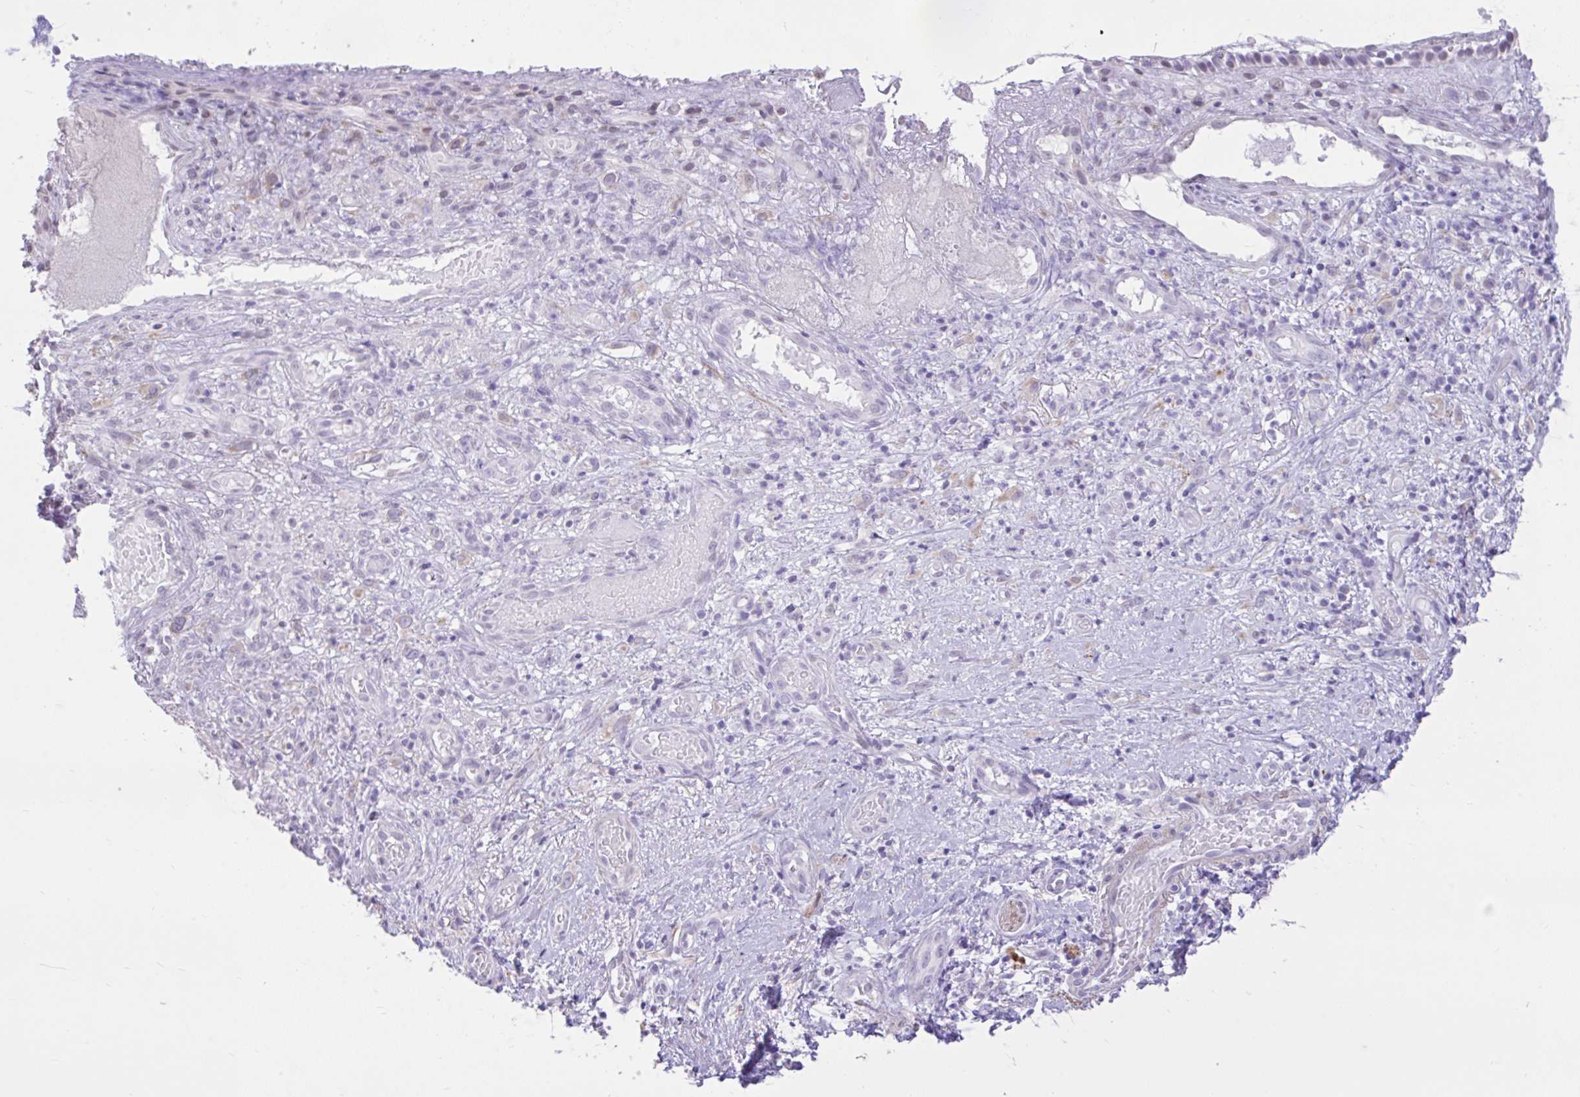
{"staining": {"intensity": "negative", "quantity": "none", "location": "none"}, "tissue": "nasopharynx", "cell_type": "Respiratory epithelial cells", "image_type": "normal", "snomed": [{"axis": "morphology", "description": "Normal tissue, NOS"}, {"axis": "morphology", "description": "Inflammation, NOS"}, {"axis": "topography", "description": "Nasopharynx"}], "caption": "The image exhibits no staining of respiratory epithelial cells in benign nasopharynx. The staining was performed using DAB (3,3'-diaminobenzidine) to visualize the protein expression in brown, while the nuclei were stained in blue with hematoxylin (Magnification: 20x).", "gene": "REEP1", "patient": {"sex": "male", "age": 54}}